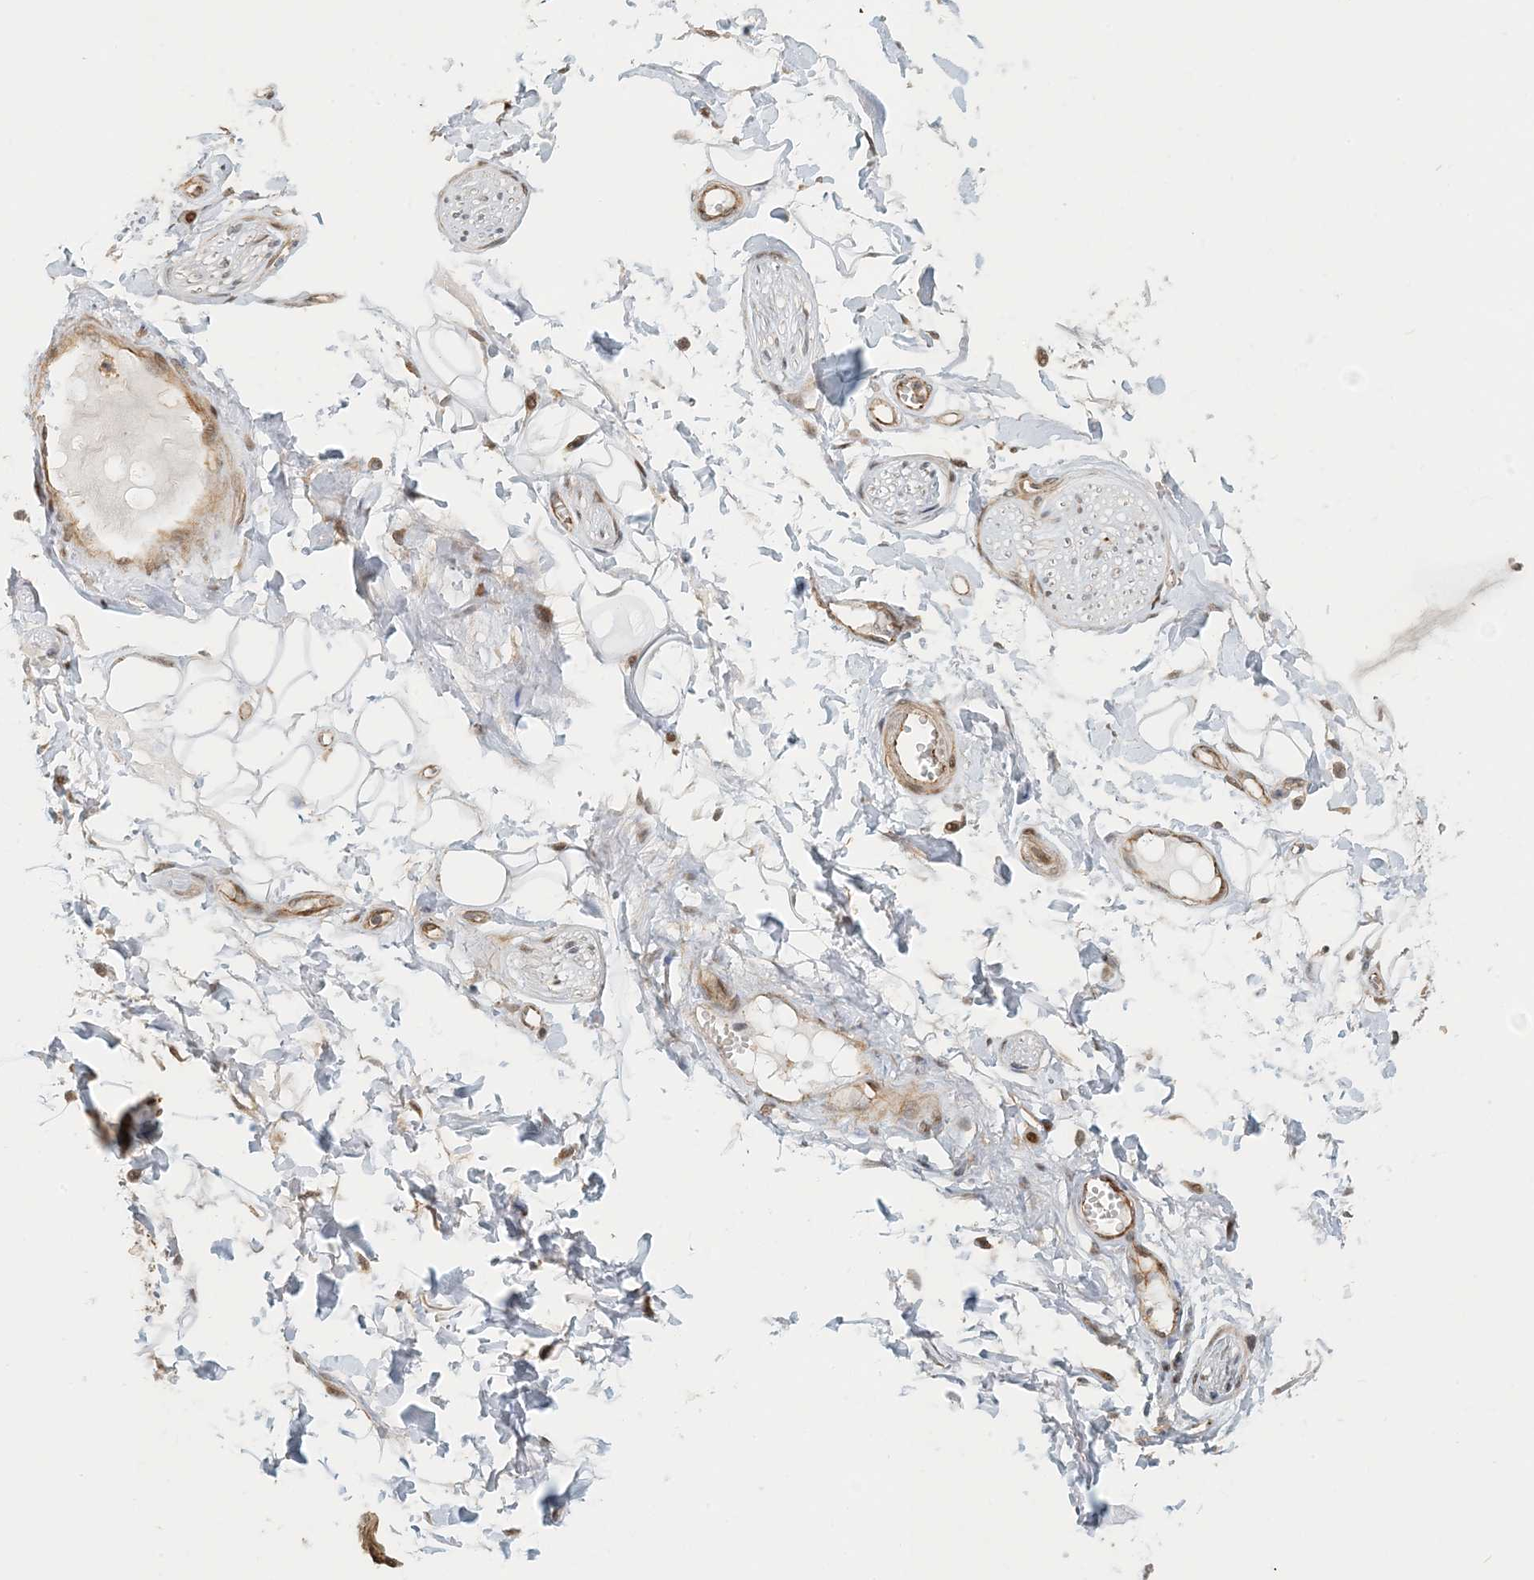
{"staining": {"intensity": "negative", "quantity": "none", "location": "none"}, "tissue": "adipose tissue", "cell_type": "Adipocytes", "image_type": "normal", "snomed": [{"axis": "morphology", "description": "Normal tissue, NOS"}, {"axis": "morphology", "description": "Inflammation, NOS"}, {"axis": "topography", "description": "Salivary gland"}, {"axis": "topography", "description": "Peripheral nerve tissue"}], "caption": "Immunohistochemical staining of benign adipose tissue reveals no significant expression in adipocytes. Brightfield microscopy of IHC stained with DAB (brown) and hematoxylin (blue), captured at high magnification.", "gene": "MAPKBP1", "patient": {"sex": "female", "age": 75}}